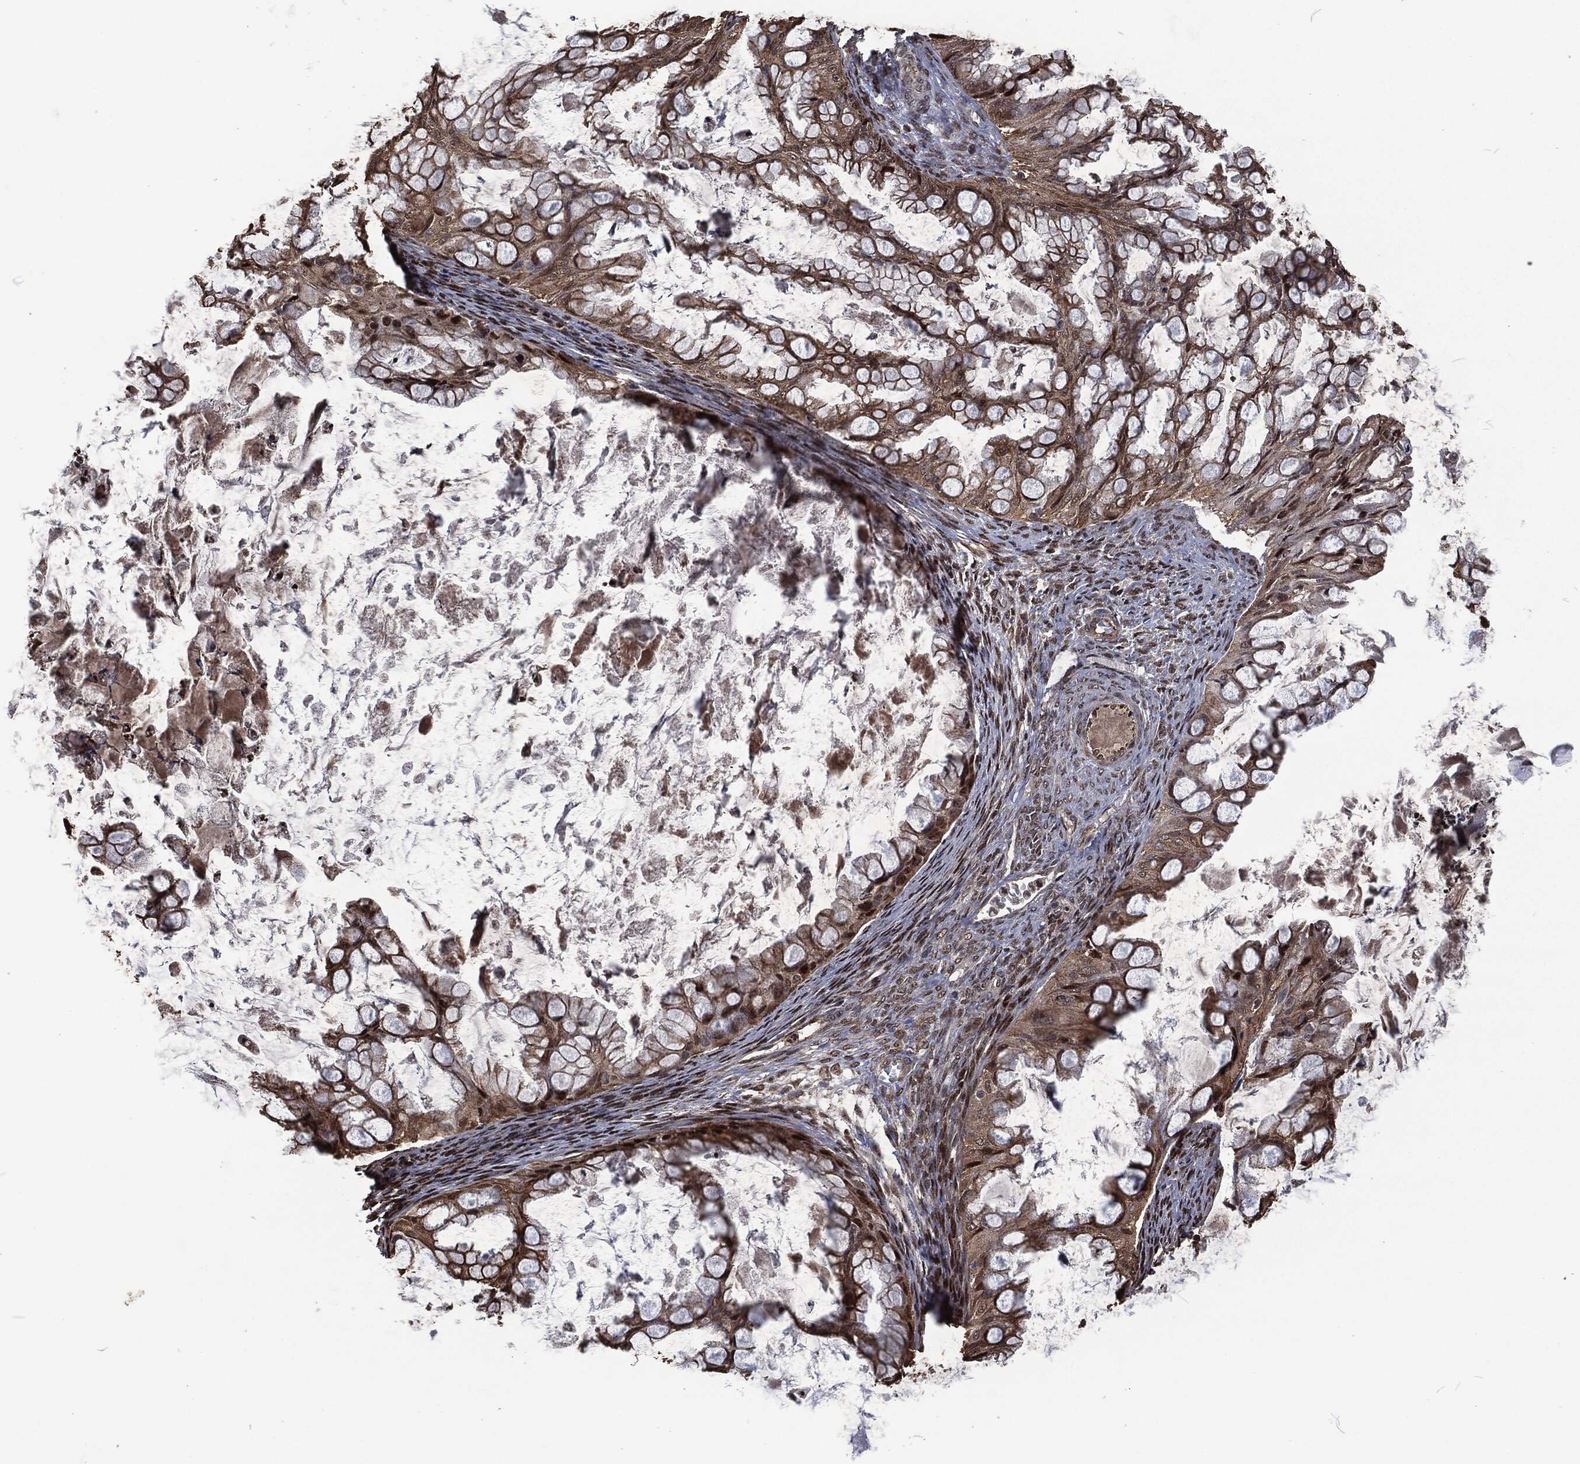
{"staining": {"intensity": "strong", "quantity": "25%-75%", "location": "nuclear"}, "tissue": "ovarian cancer", "cell_type": "Tumor cells", "image_type": "cancer", "snomed": [{"axis": "morphology", "description": "Cystadenocarcinoma, mucinous, NOS"}, {"axis": "topography", "description": "Ovary"}], "caption": "Brown immunohistochemical staining in human ovarian mucinous cystadenocarcinoma exhibits strong nuclear expression in approximately 25%-75% of tumor cells.", "gene": "SNAI1", "patient": {"sex": "female", "age": 35}}